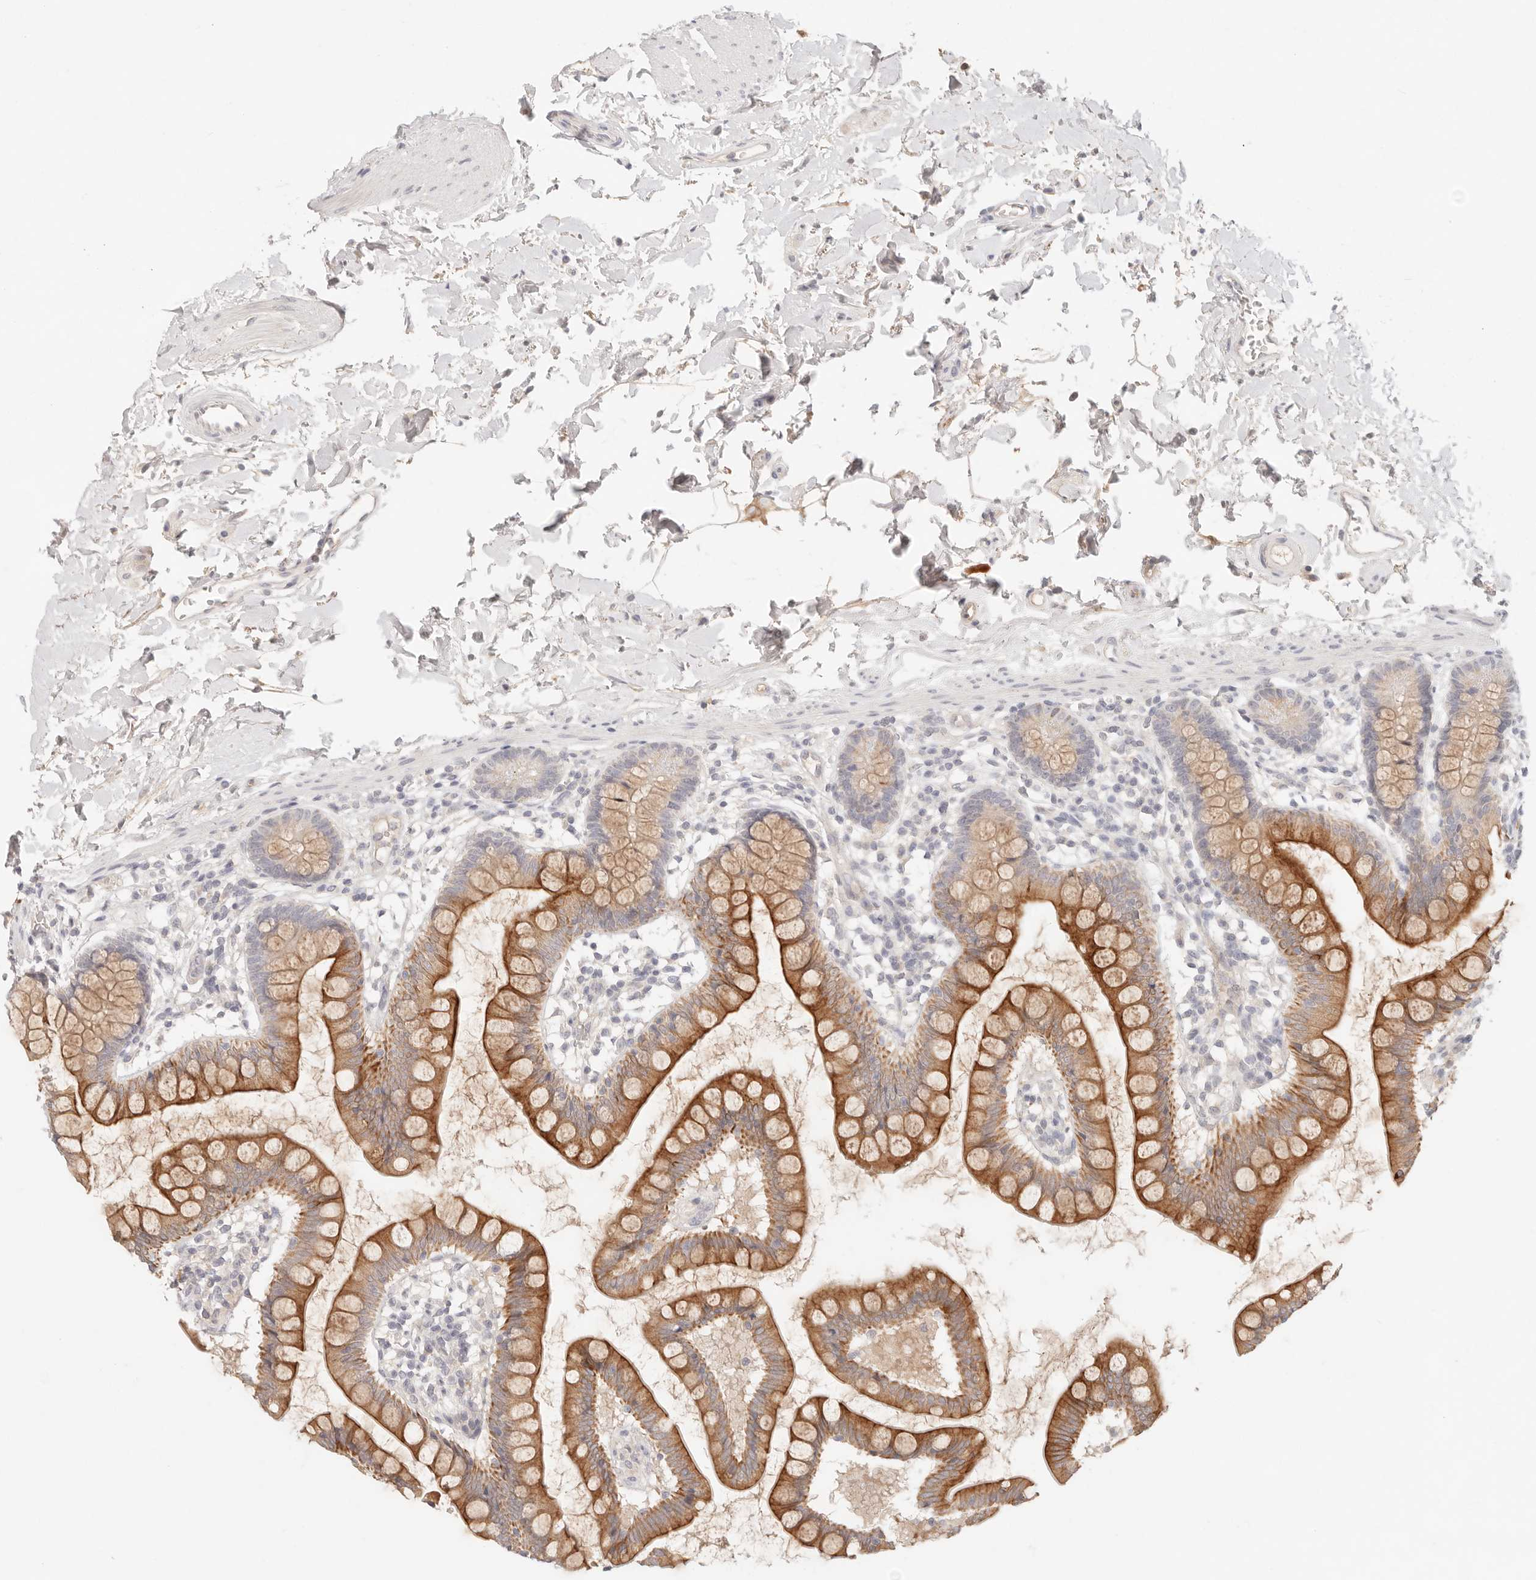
{"staining": {"intensity": "moderate", "quantity": ">75%", "location": "cytoplasmic/membranous"}, "tissue": "small intestine", "cell_type": "Glandular cells", "image_type": "normal", "snomed": [{"axis": "morphology", "description": "Normal tissue, NOS"}, {"axis": "topography", "description": "Small intestine"}], "caption": "Protein staining demonstrates moderate cytoplasmic/membranous positivity in approximately >75% of glandular cells in unremarkable small intestine.", "gene": "SPHK1", "patient": {"sex": "female", "age": 84}}